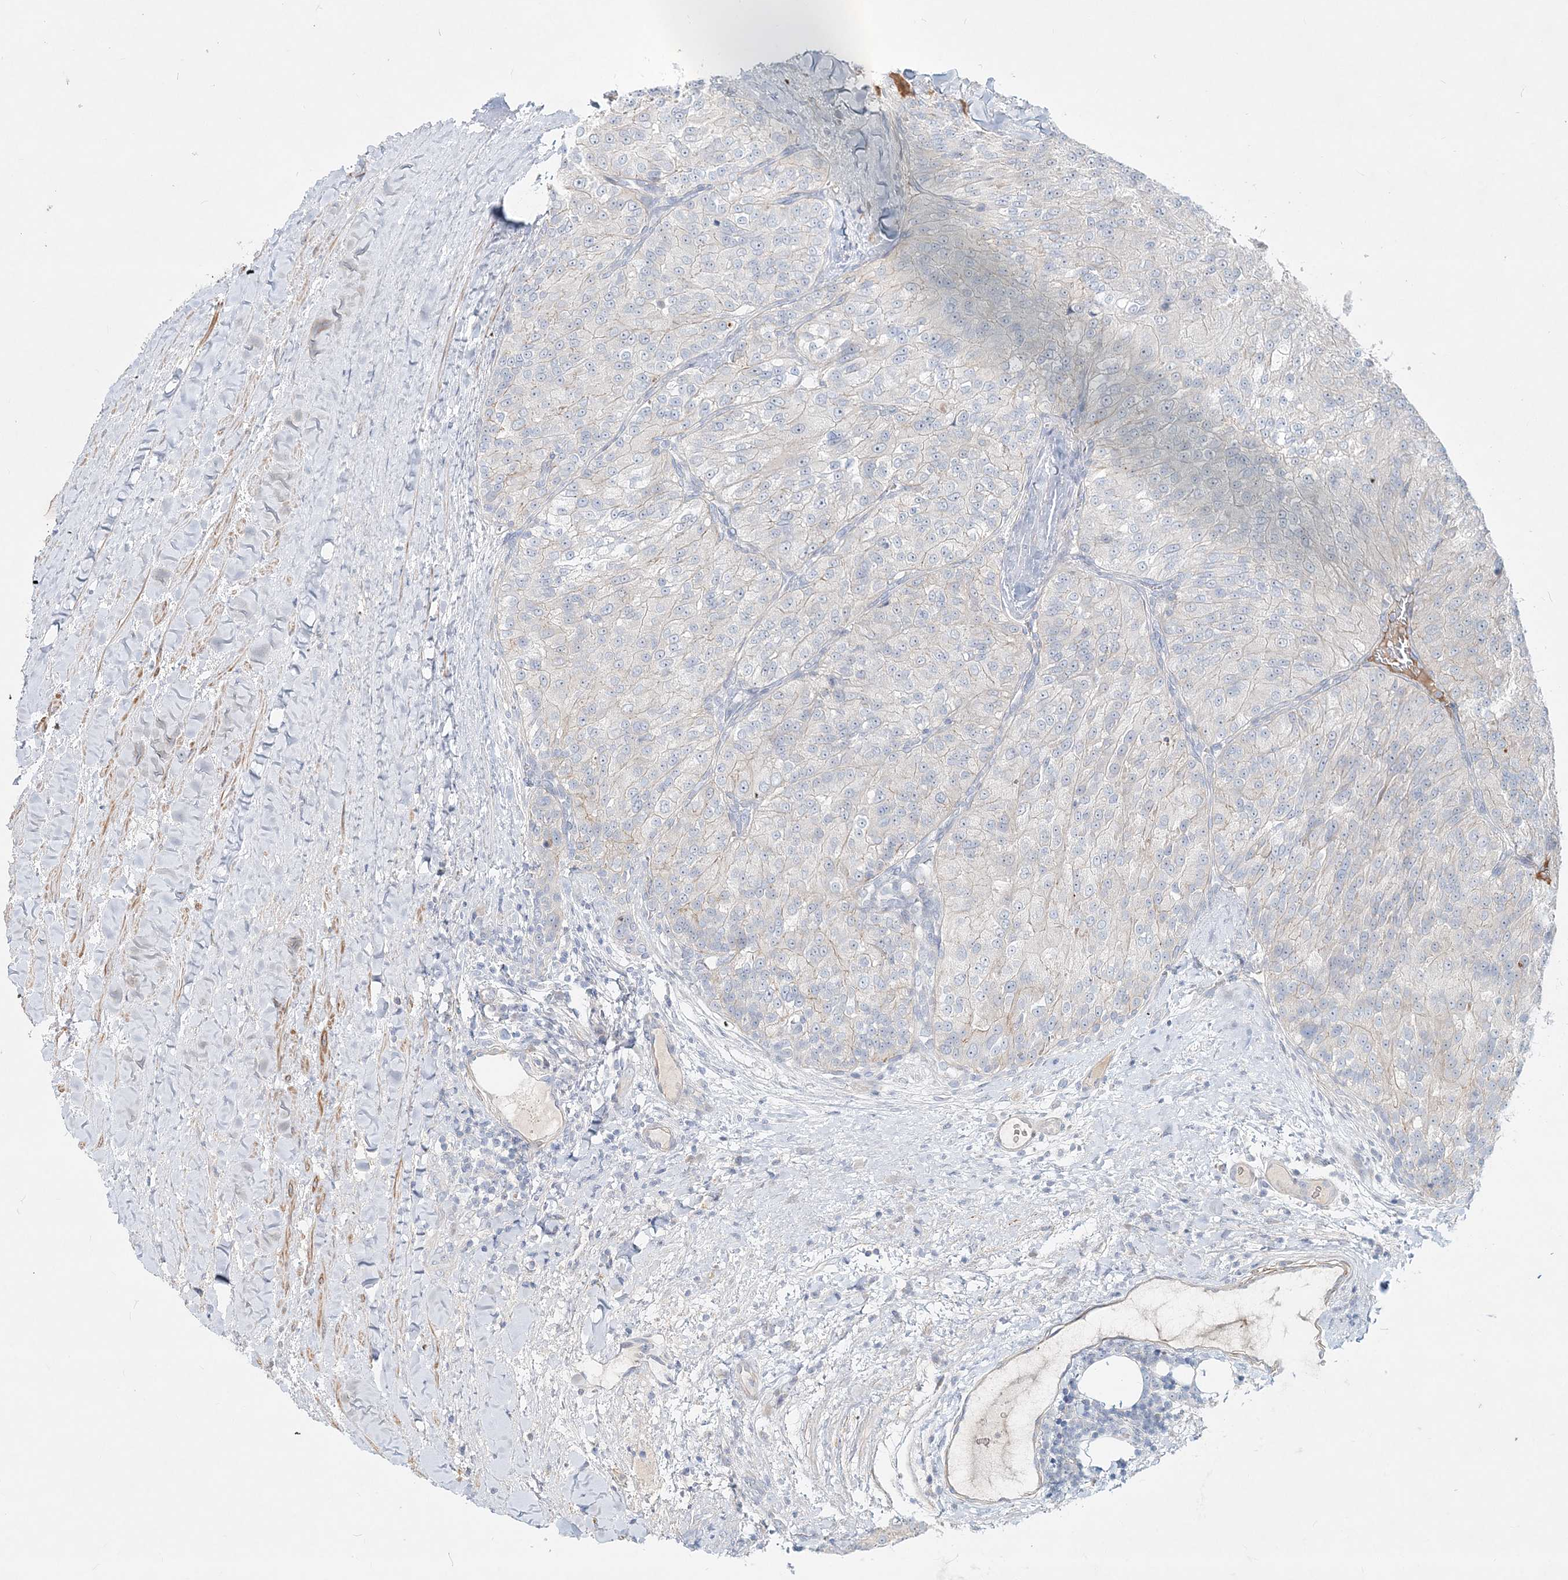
{"staining": {"intensity": "negative", "quantity": "none", "location": "none"}, "tissue": "renal cancer", "cell_type": "Tumor cells", "image_type": "cancer", "snomed": [{"axis": "morphology", "description": "Adenocarcinoma, NOS"}, {"axis": "topography", "description": "Kidney"}], "caption": "Immunohistochemistry micrograph of renal cancer (adenocarcinoma) stained for a protein (brown), which demonstrates no expression in tumor cells.", "gene": "DNAH5", "patient": {"sex": "female", "age": 63}}